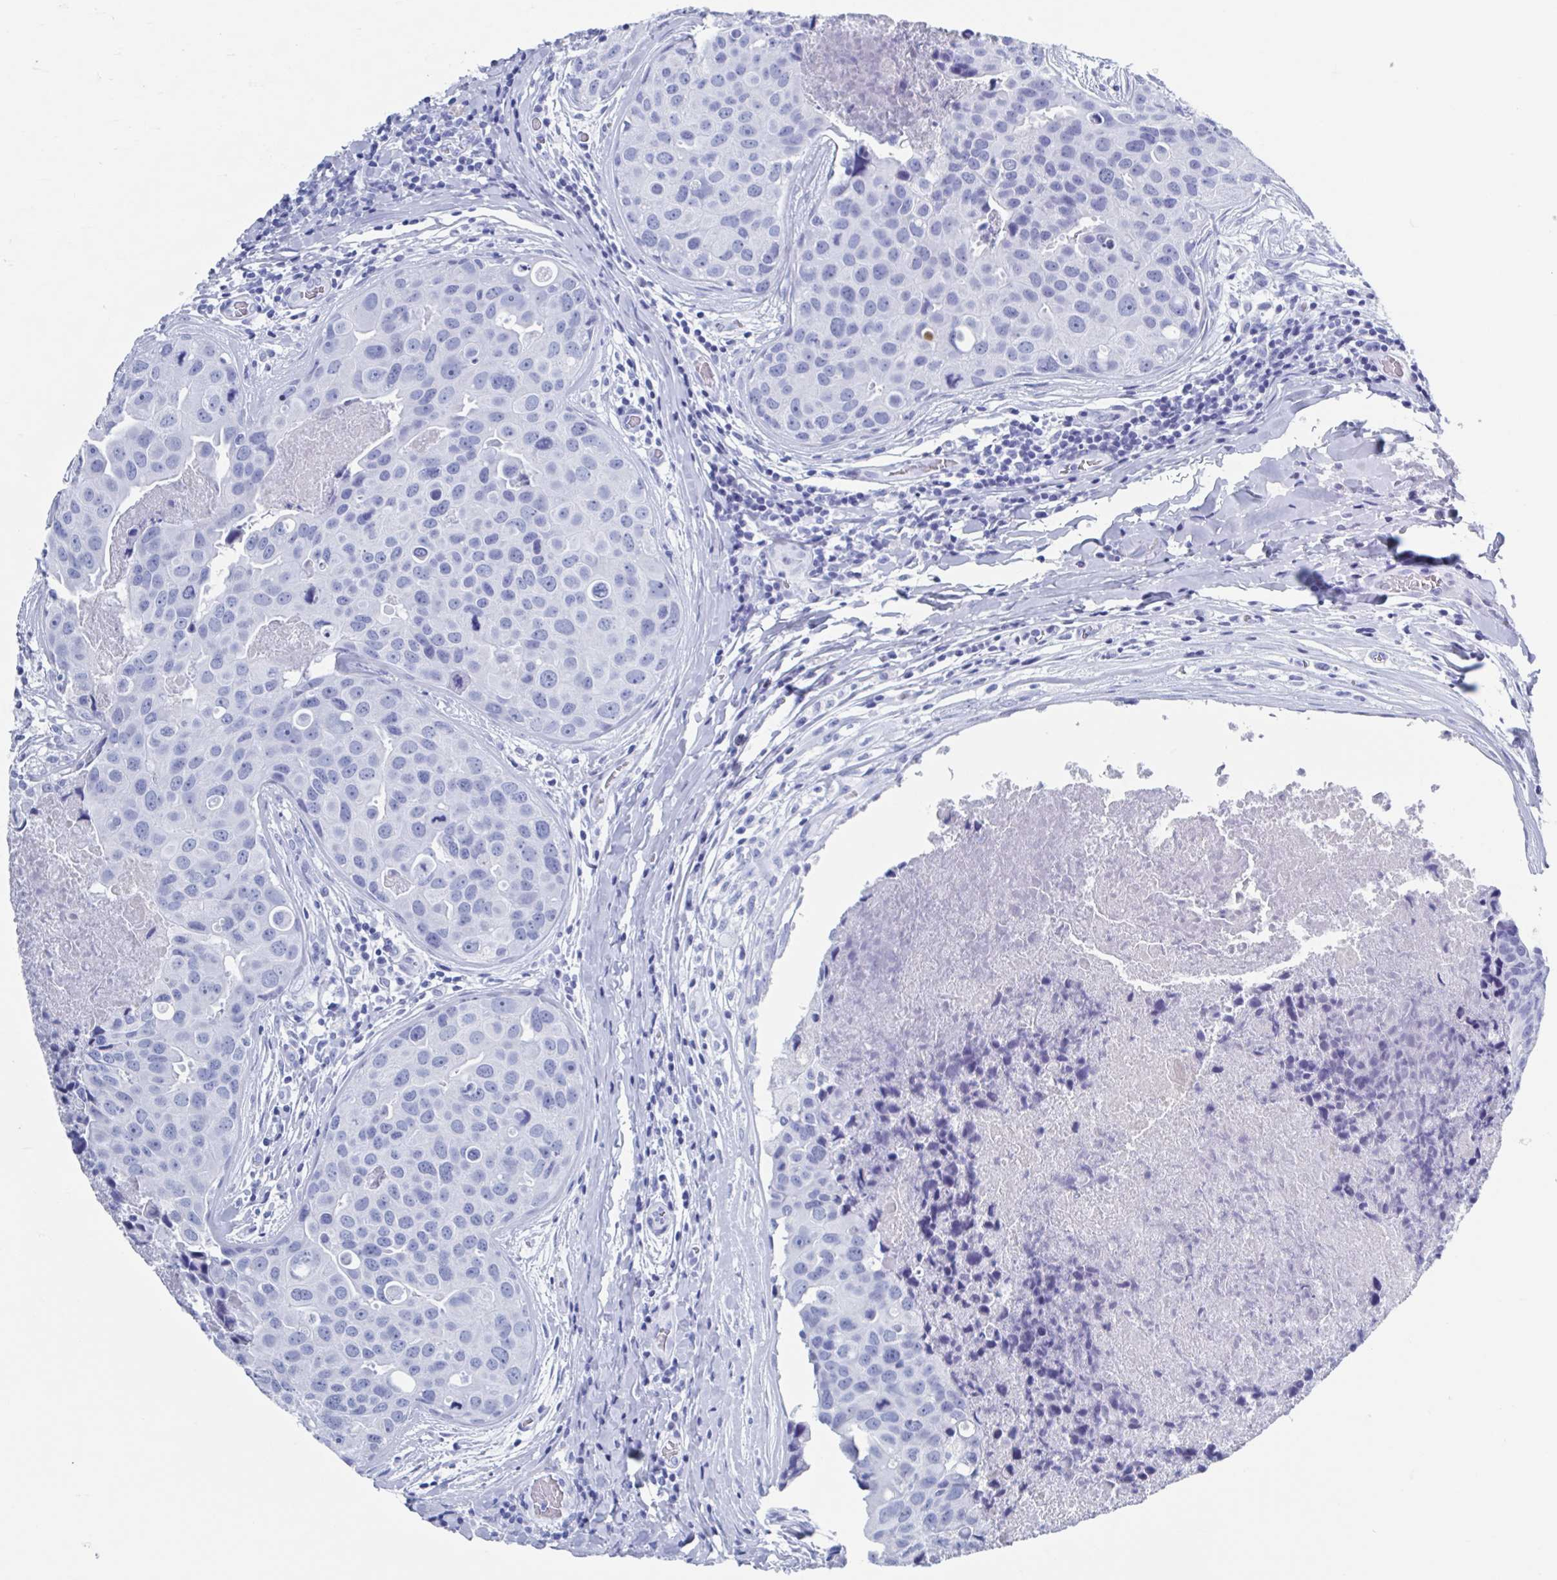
{"staining": {"intensity": "negative", "quantity": "none", "location": "none"}, "tissue": "breast cancer", "cell_type": "Tumor cells", "image_type": "cancer", "snomed": [{"axis": "morphology", "description": "Duct carcinoma"}, {"axis": "topography", "description": "Breast"}], "caption": "IHC micrograph of neoplastic tissue: human breast cancer (invasive ductal carcinoma) stained with DAB reveals no significant protein staining in tumor cells.", "gene": "C10orf53", "patient": {"sex": "female", "age": 24}}